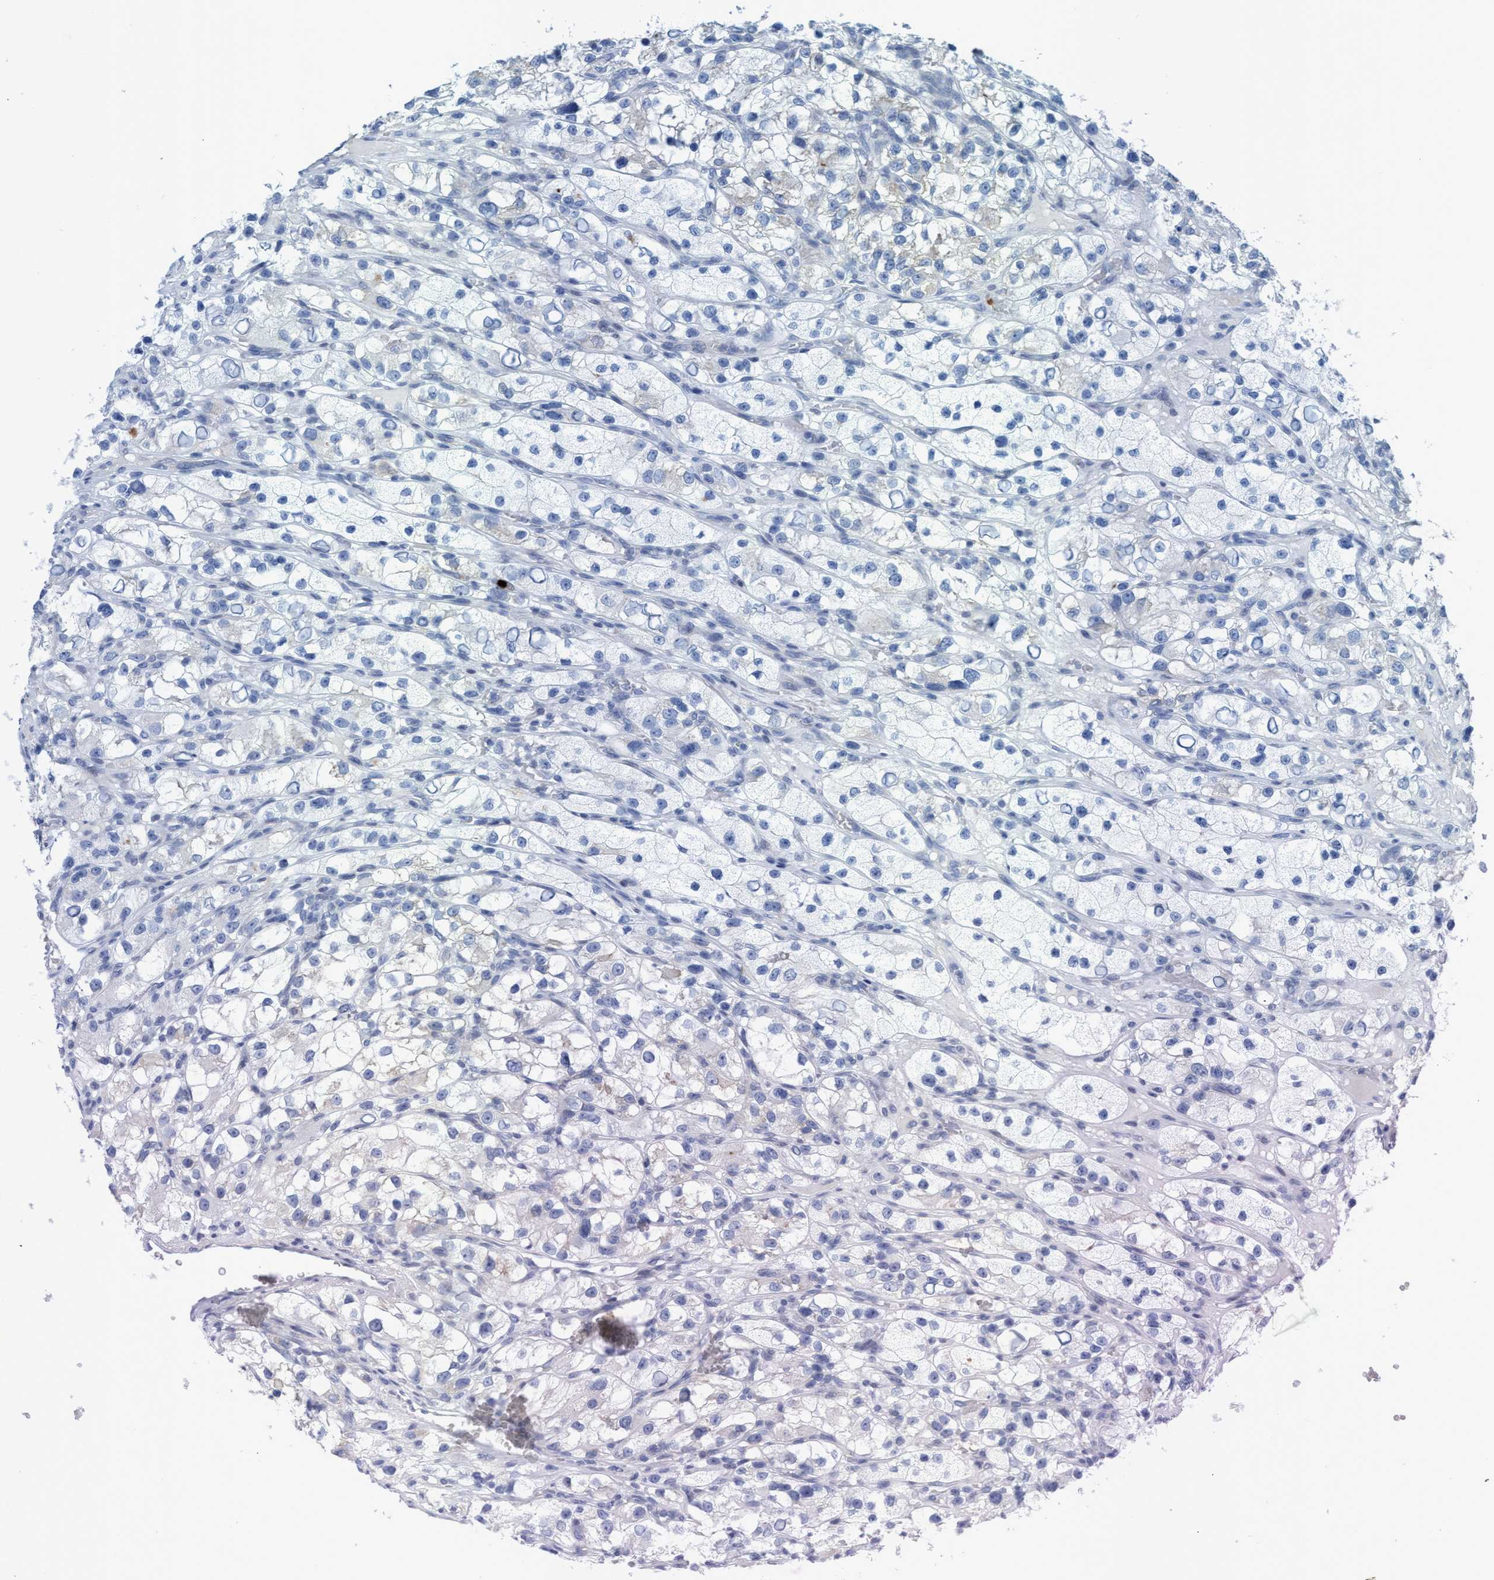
{"staining": {"intensity": "negative", "quantity": "none", "location": "none"}, "tissue": "renal cancer", "cell_type": "Tumor cells", "image_type": "cancer", "snomed": [{"axis": "morphology", "description": "Adenocarcinoma, NOS"}, {"axis": "topography", "description": "Kidney"}], "caption": "Micrograph shows no significant protein staining in tumor cells of renal cancer (adenocarcinoma). Brightfield microscopy of immunohistochemistry stained with DAB (3,3'-diaminobenzidine) (brown) and hematoxylin (blue), captured at high magnification.", "gene": "GGA3", "patient": {"sex": "female", "age": 57}}